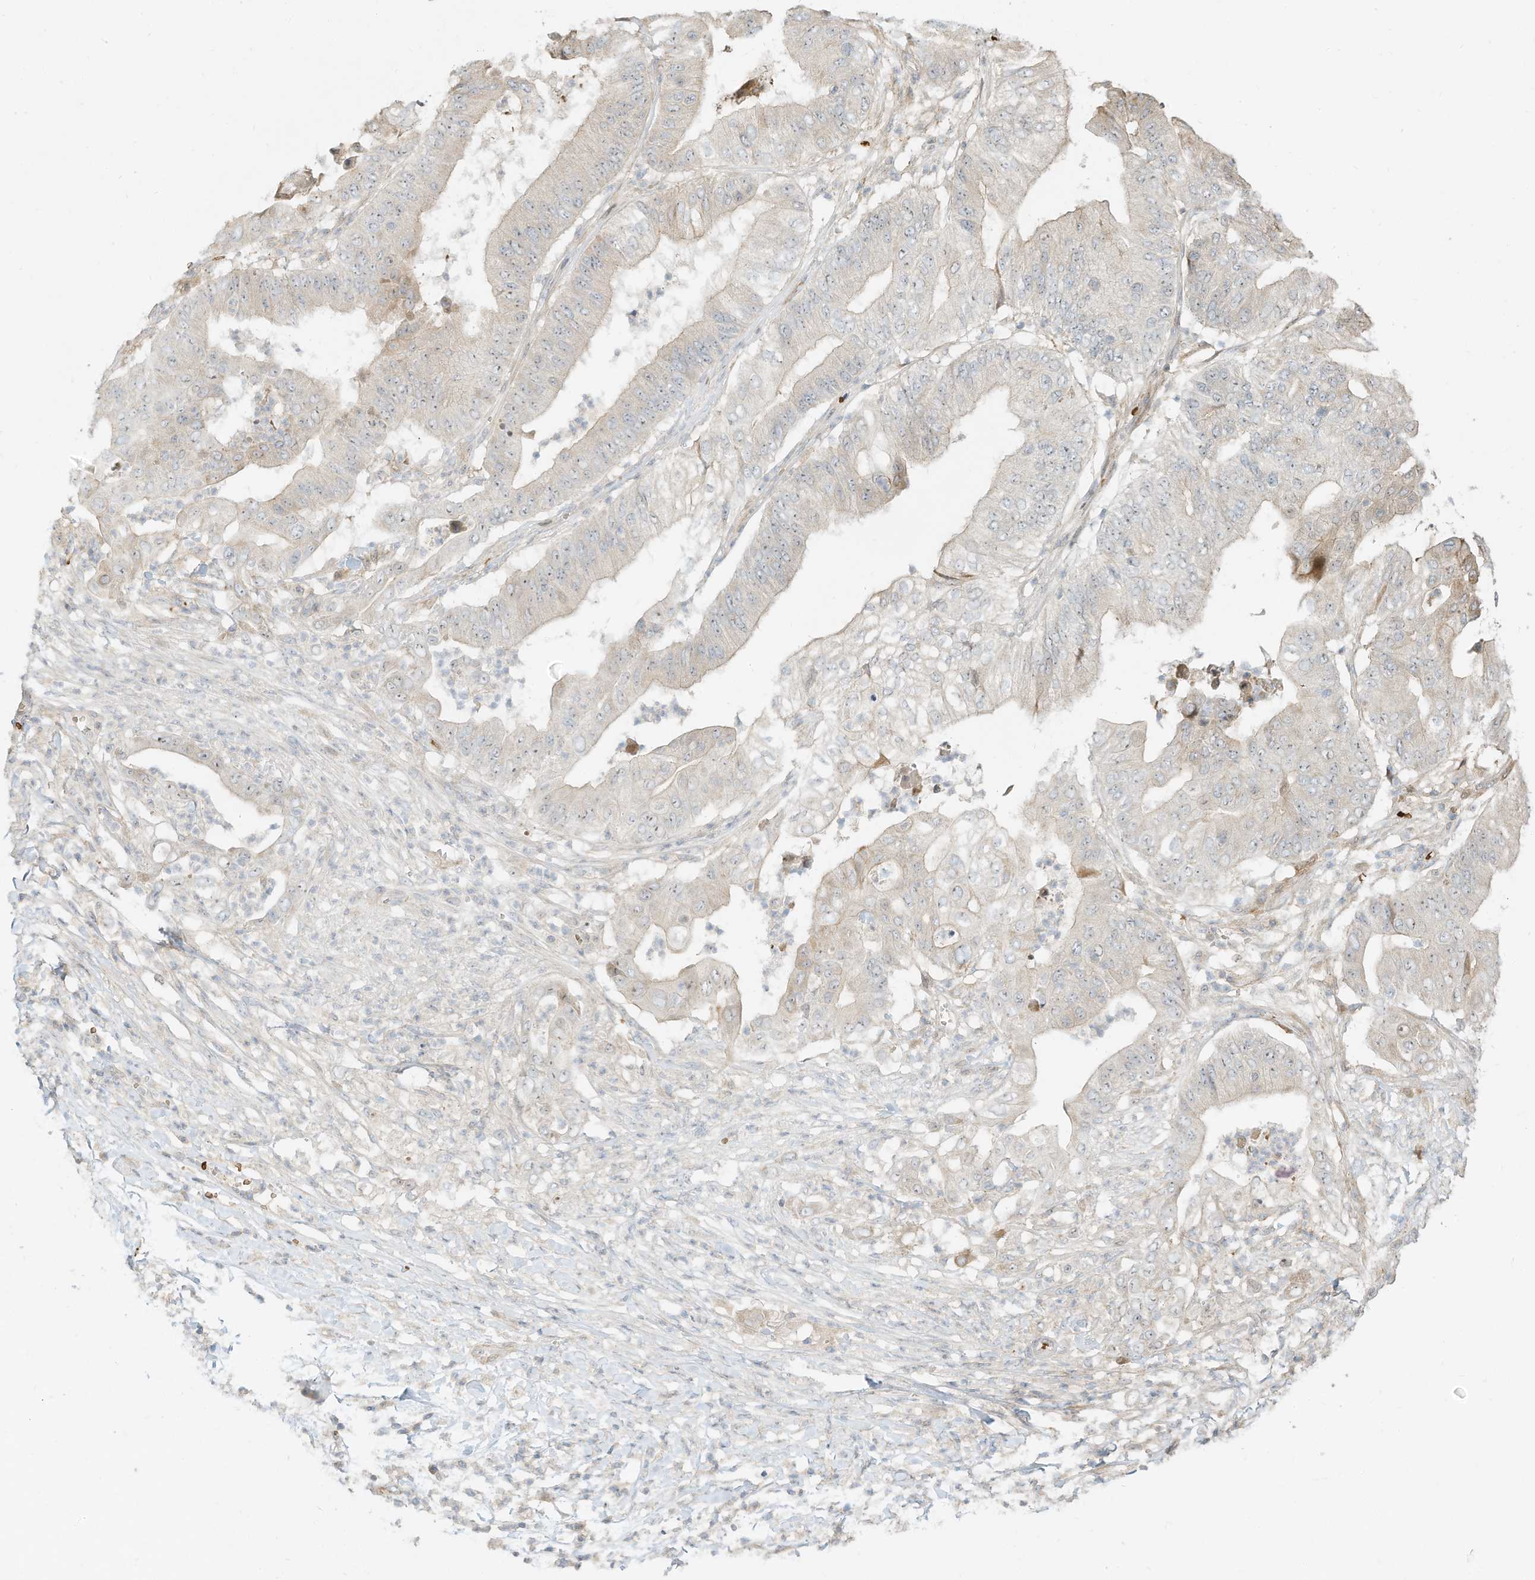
{"staining": {"intensity": "negative", "quantity": "none", "location": "none"}, "tissue": "pancreatic cancer", "cell_type": "Tumor cells", "image_type": "cancer", "snomed": [{"axis": "morphology", "description": "Adenocarcinoma, NOS"}, {"axis": "topography", "description": "Pancreas"}], "caption": "DAB (3,3'-diaminobenzidine) immunohistochemical staining of adenocarcinoma (pancreatic) exhibits no significant positivity in tumor cells.", "gene": "OFD1", "patient": {"sex": "female", "age": 77}}